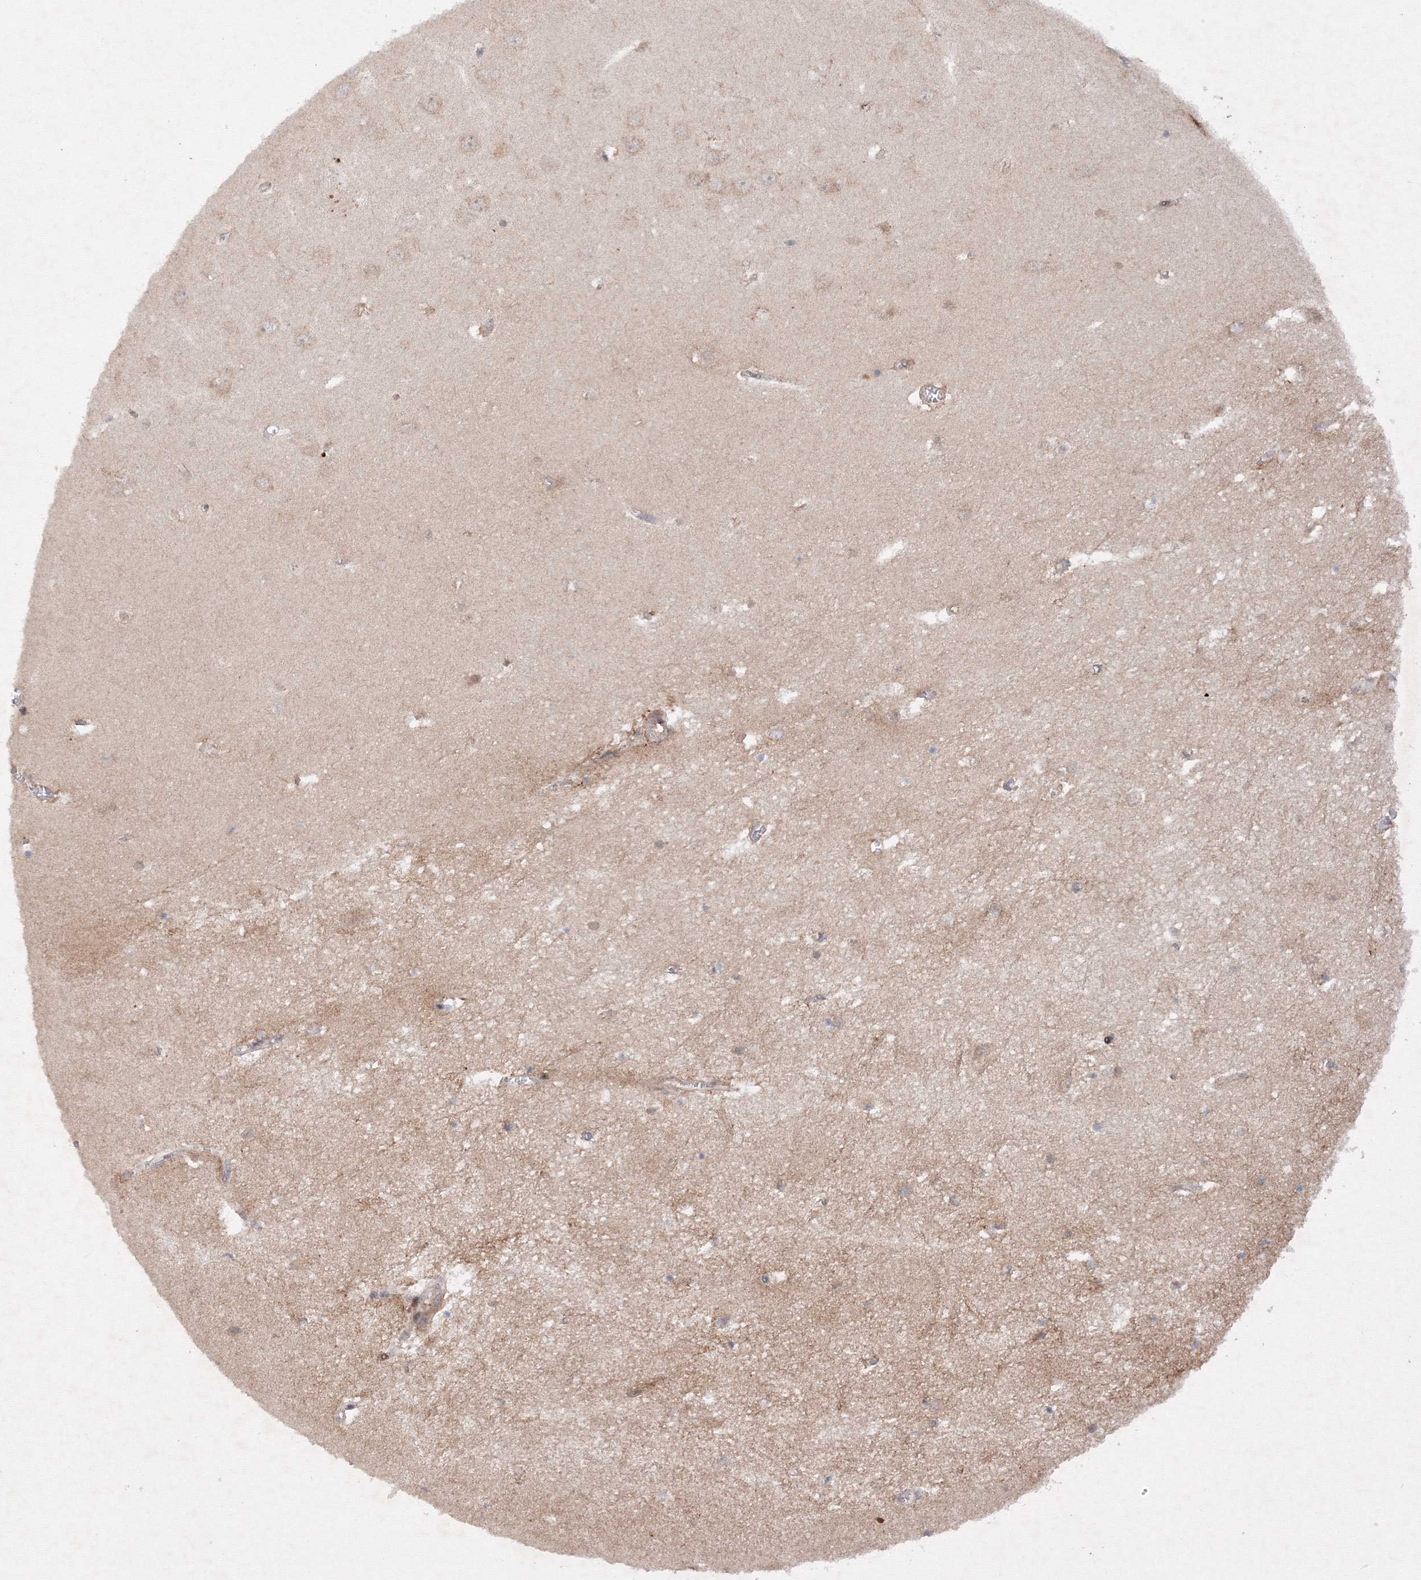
{"staining": {"intensity": "weak", "quantity": "<25%", "location": "cytoplasmic/membranous"}, "tissue": "hippocampus", "cell_type": "Glial cells", "image_type": "normal", "snomed": [{"axis": "morphology", "description": "Normal tissue, NOS"}, {"axis": "topography", "description": "Hippocampus"}], "caption": "High power microscopy image of an immunohistochemistry (IHC) photomicrograph of normal hippocampus, revealing no significant expression in glial cells.", "gene": "DCTD", "patient": {"sex": "female", "age": 64}}